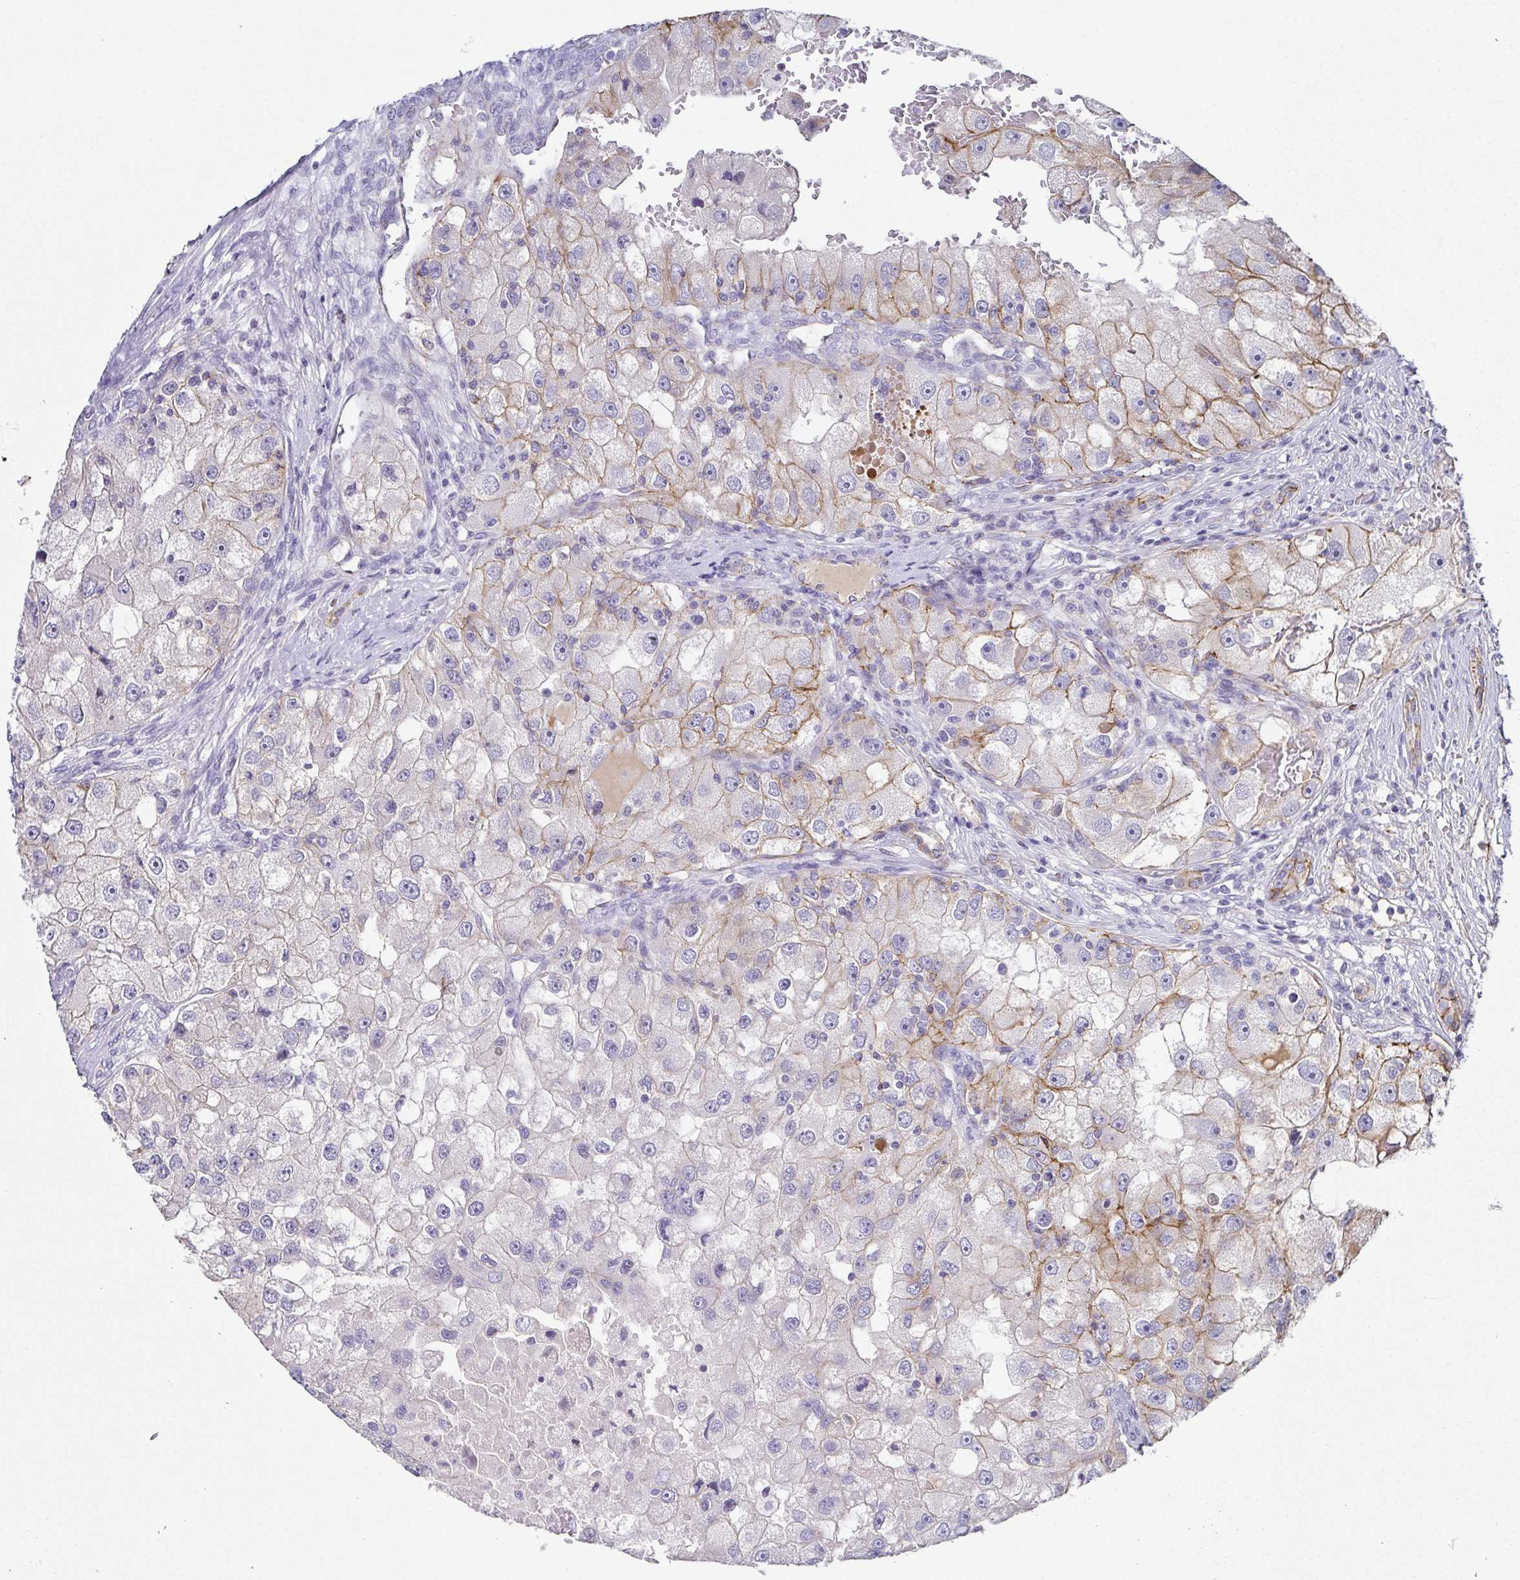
{"staining": {"intensity": "weak", "quantity": "<25%", "location": "cytoplasmic/membranous"}, "tissue": "renal cancer", "cell_type": "Tumor cells", "image_type": "cancer", "snomed": [{"axis": "morphology", "description": "Adenocarcinoma, NOS"}, {"axis": "topography", "description": "Kidney"}], "caption": "DAB immunohistochemical staining of renal cancer (adenocarcinoma) reveals no significant staining in tumor cells. Nuclei are stained in blue.", "gene": "PIWIL3", "patient": {"sex": "male", "age": 63}}